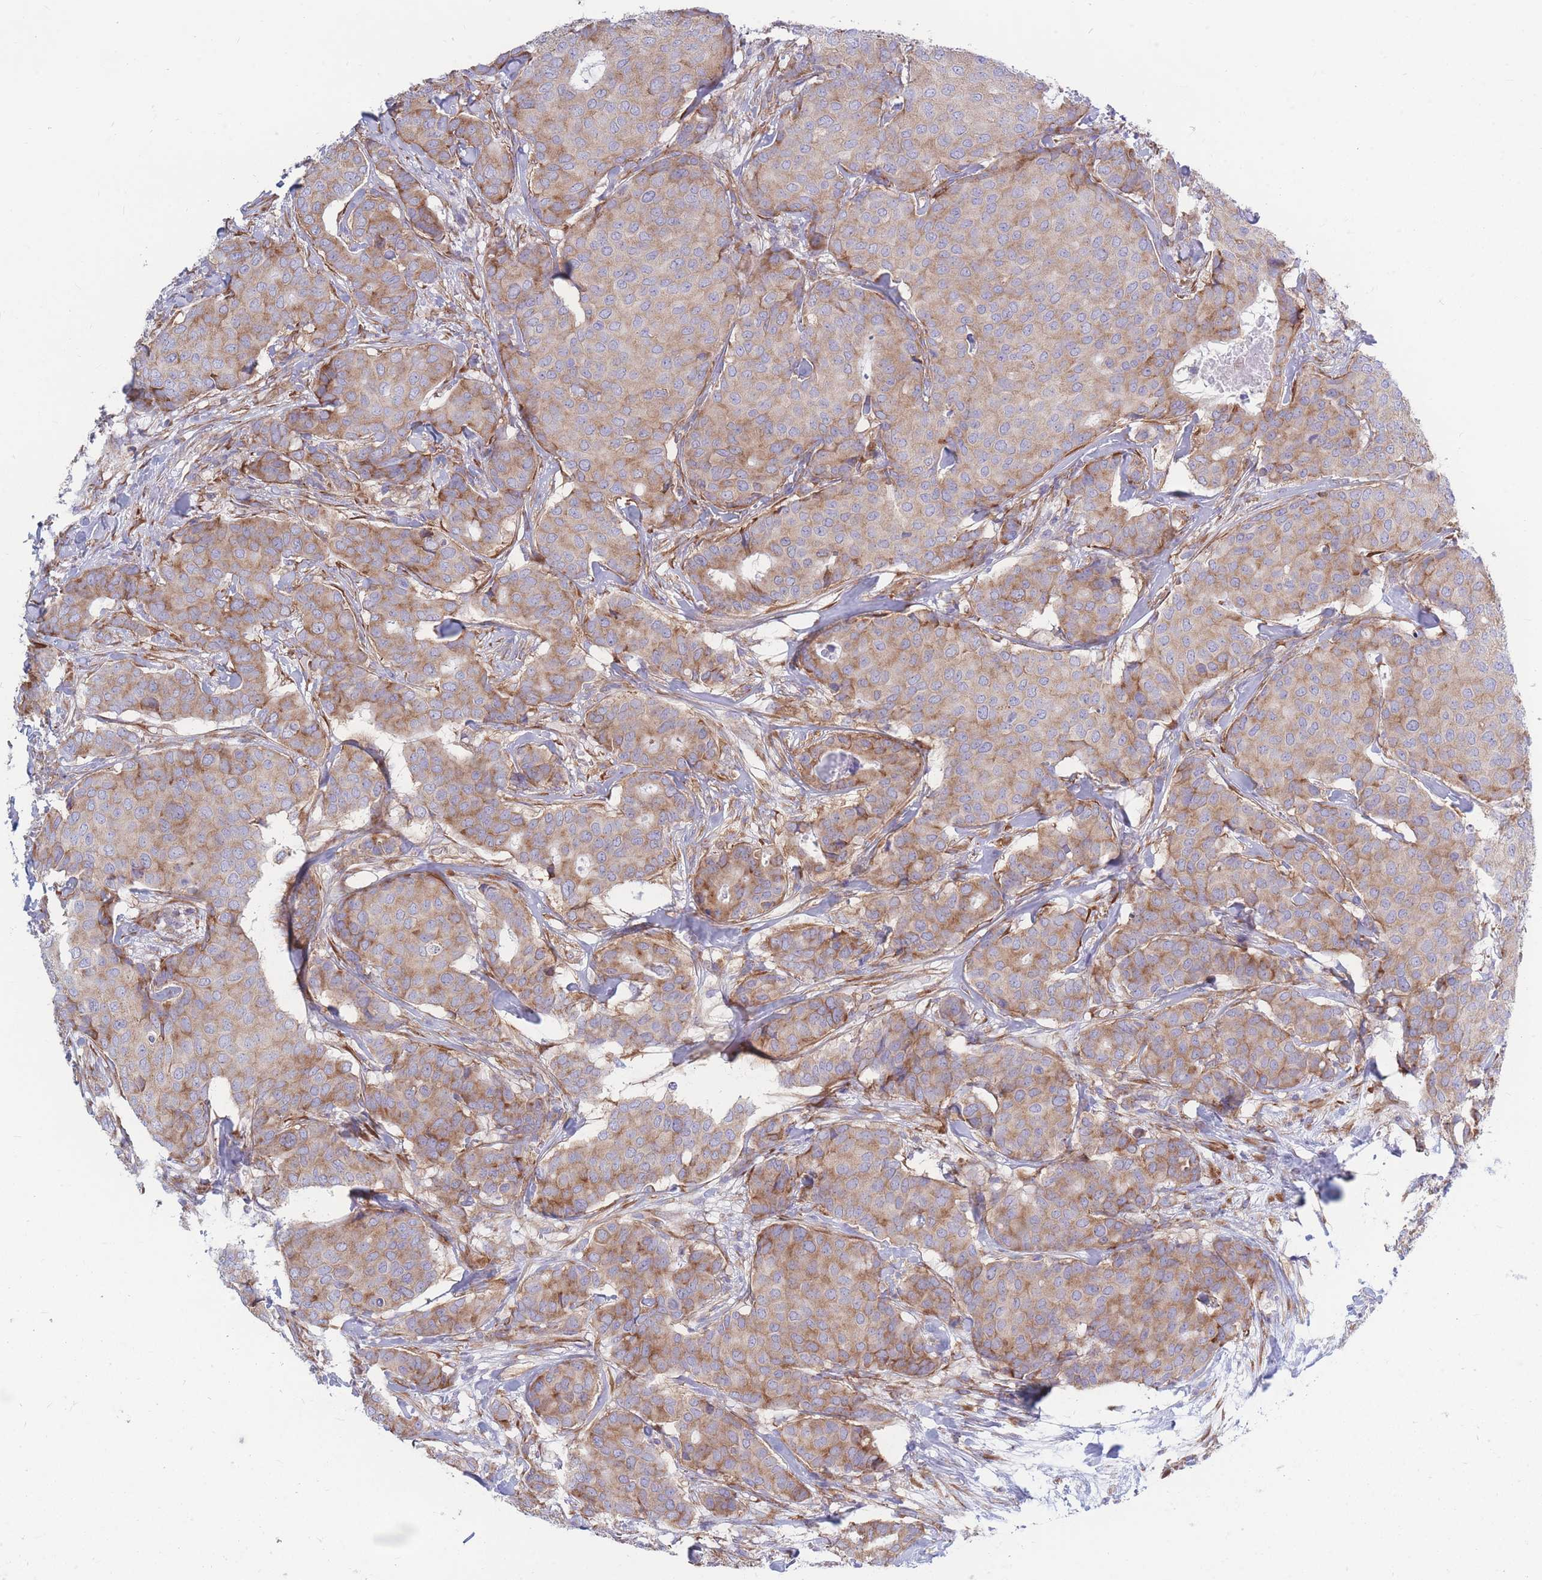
{"staining": {"intensity": "moderate", "quantity": "25%-75%", "location": "cytoplasmic/membranous"}, "tissue": "breast cancer", "cell_type": "Tumor cells", "image_type": "cancer", "snomed": [{"axis": "morphology", "description": "Duct carcinoma"}, {"axis": "topography", "description": "Breast"}], "caption": "Protein staining of breast cancer (infiltrating ductal carcinoma) tissue exhibits moderate cytoplasmic/membranous expression in about 25%-75% of tumor cells. (Stains: DAB (3,3'-diaminobenzidine) in brown, nuclei in blue, Microscopy: brightfield microscopy at high magnification).", "gene": "RPL8", "patient": {"sex": "female", "age": 75}}